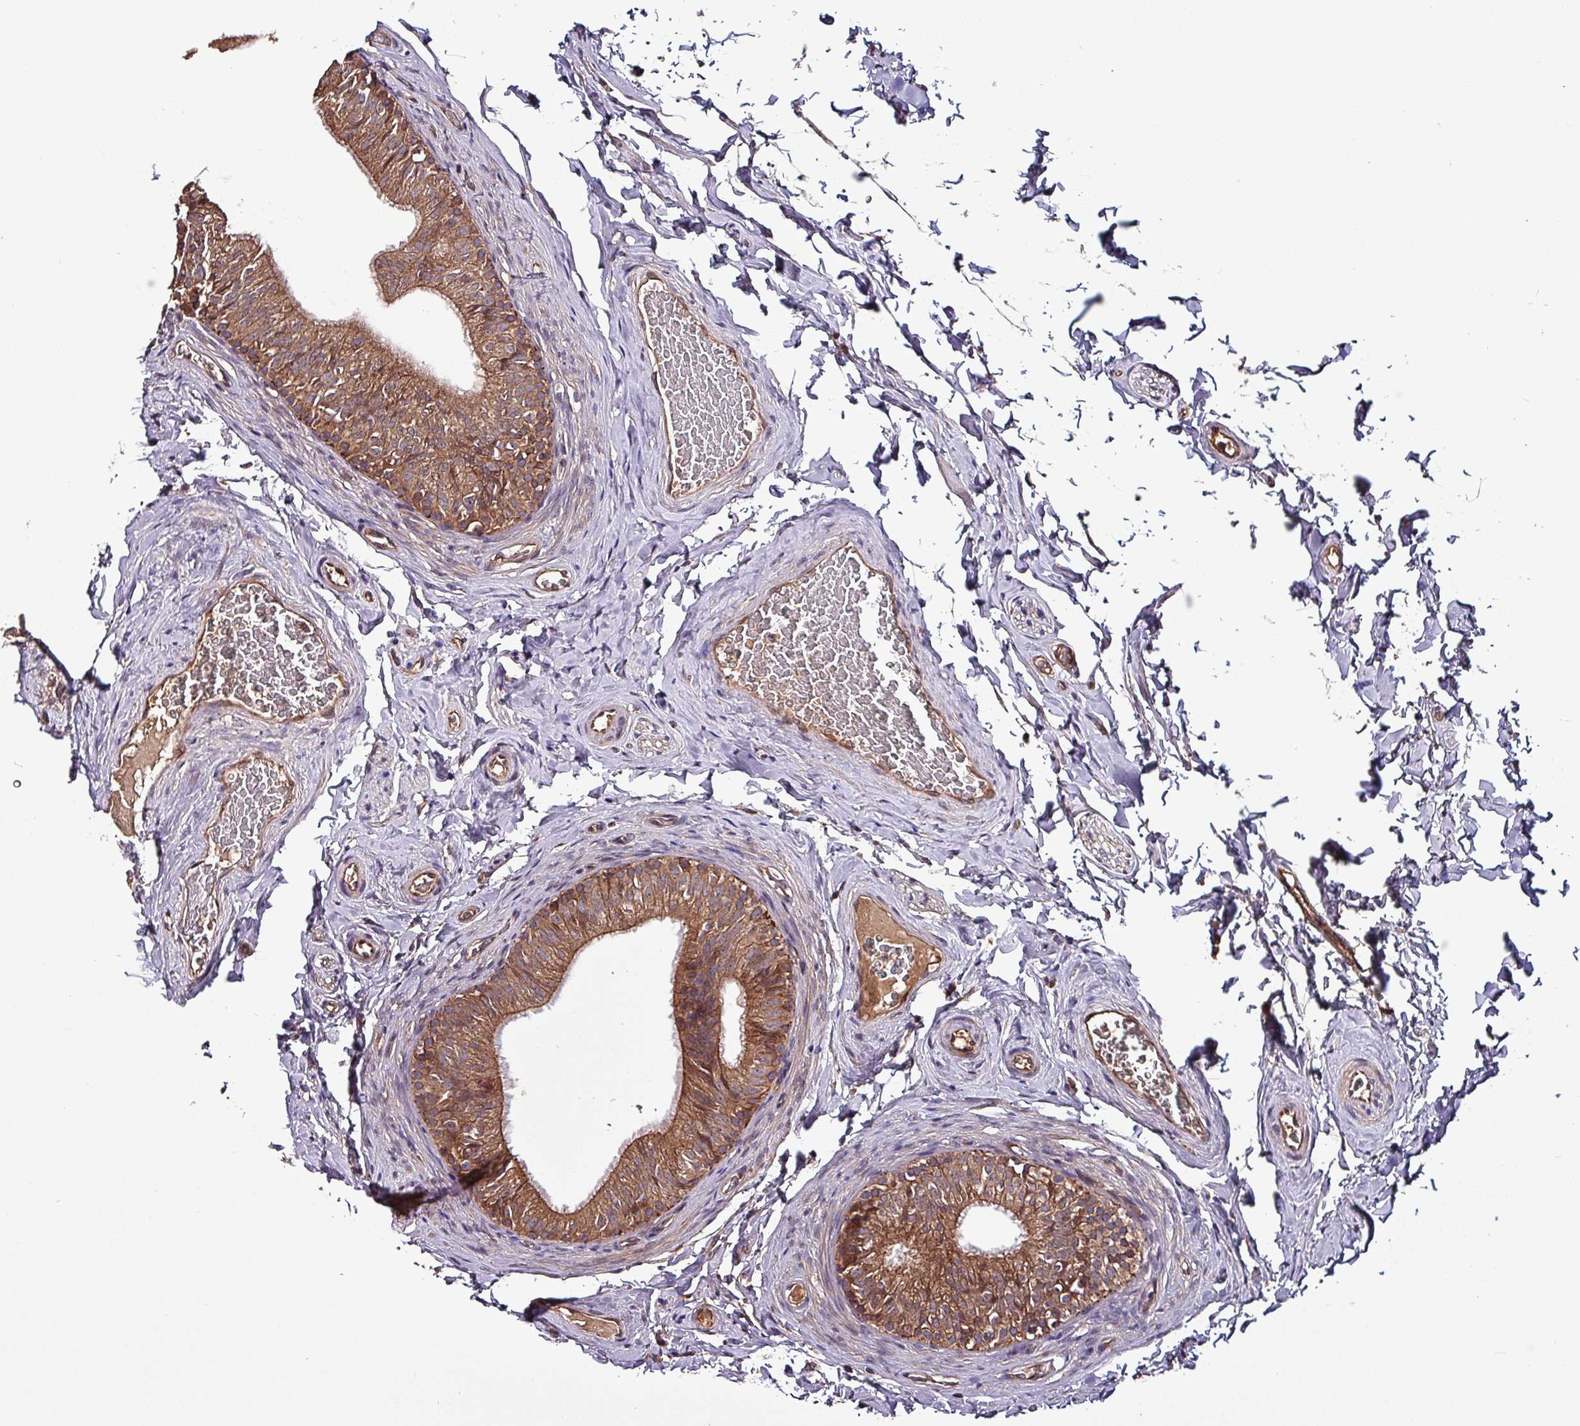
{"staining": {"intensity": "moderate", "quantity": ">75%", "location": "cytoplasmic/membranous"}, "tissue": "epididymis", "cell_type": "Glandular cells", "image_type": "normal", "snomed": [{"axis": "morphology", "description": "Normal tissue, NOS"}, {"axis": "topography", "description": "Epididymis"}], "caption": "The micrograph exhibits staining of benign epididymis, revealing moderate cytoplasmic/membranous protein expression (brown color) within glandular cells. Using DAB (3,3'-diaminobenzidine) (brown) and hematoxylin (blue) stains, captured at high magnification using brightfield microscopy.", "gene": "PAFAH1B2", "patient": {"sex": "male", "age": 34}}